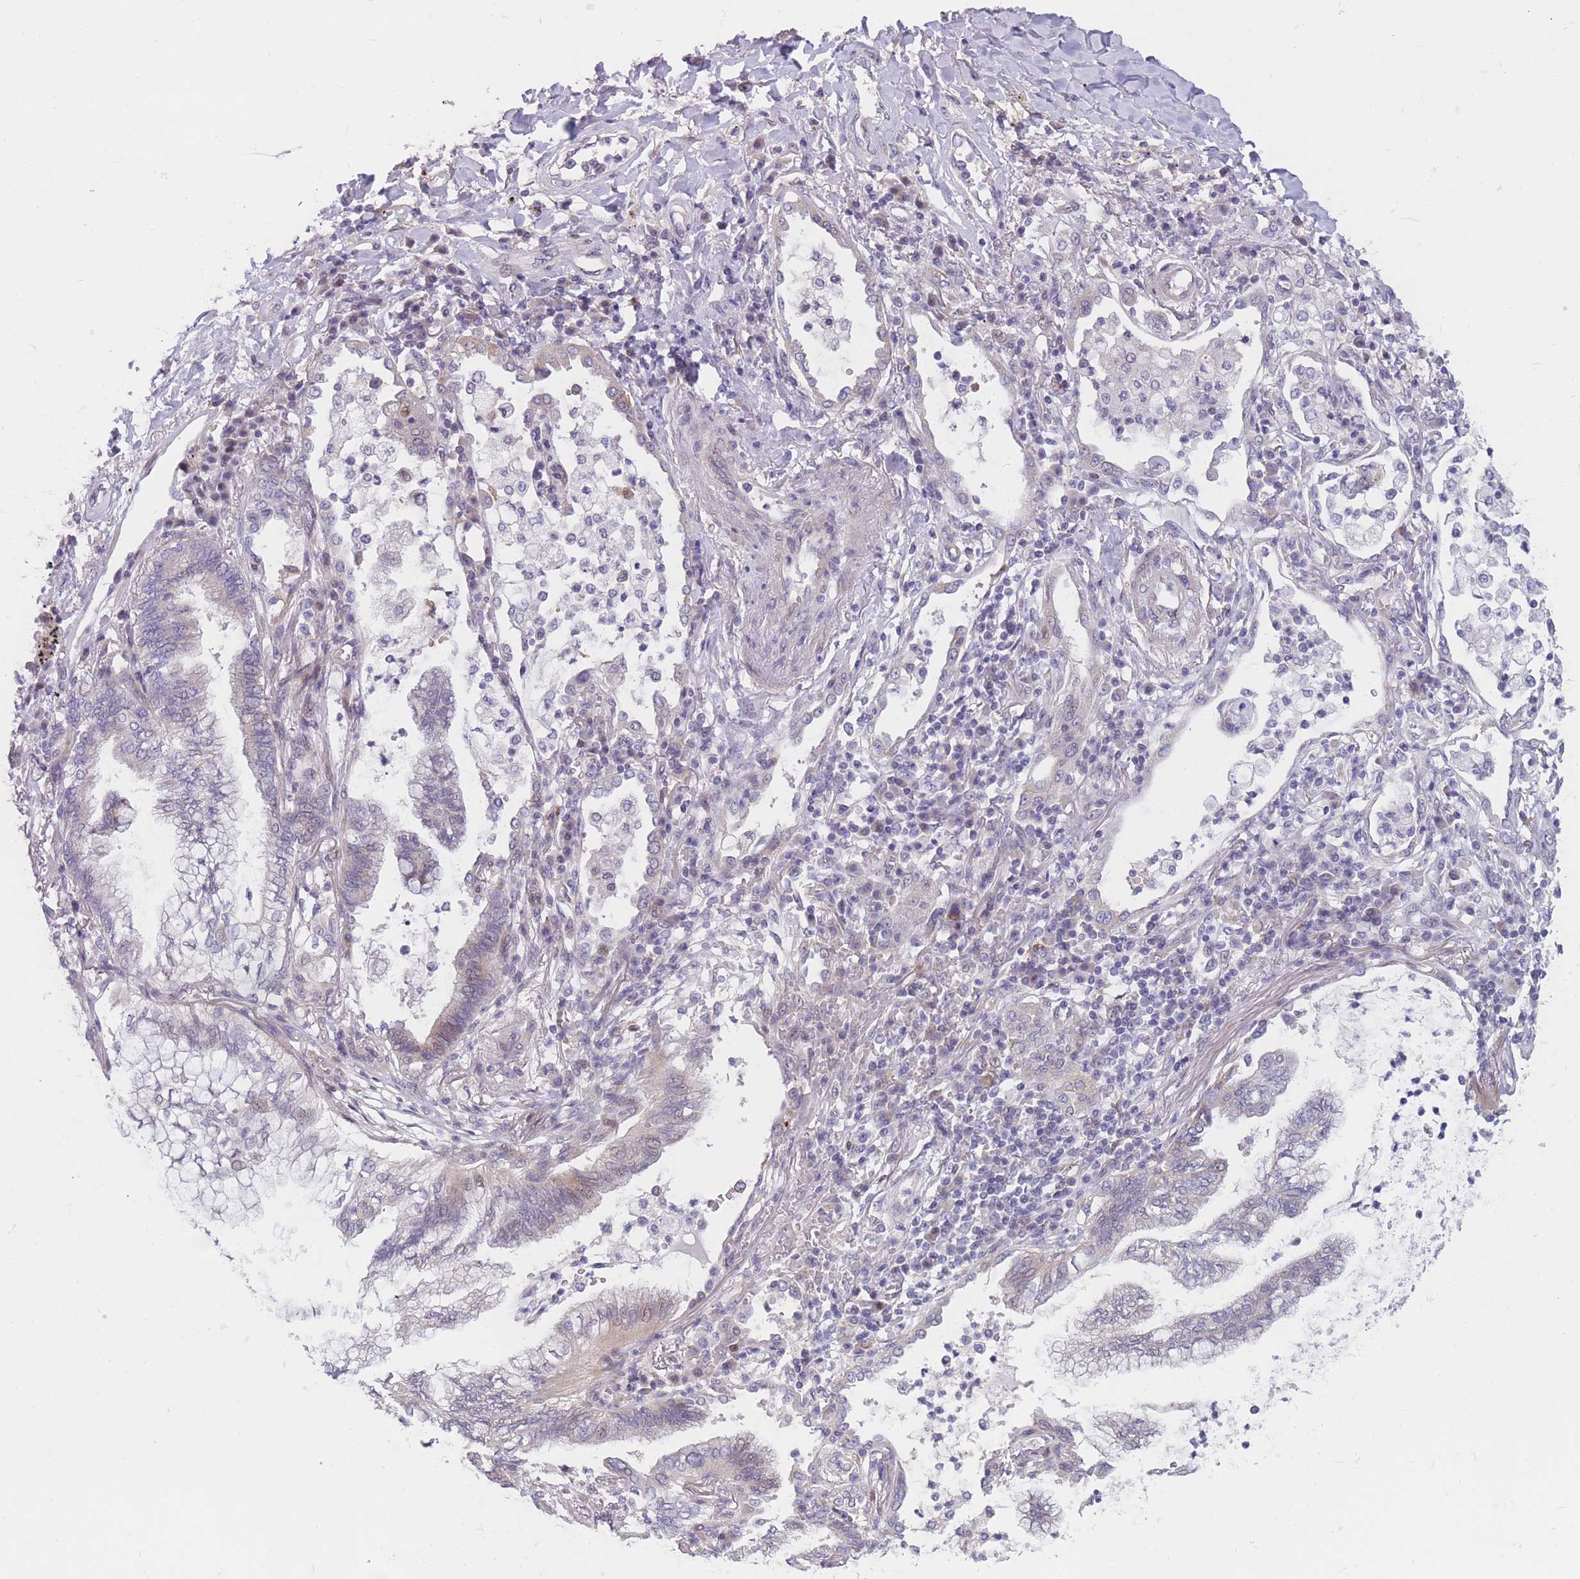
{"staining": {"intensity": "negative", "quantity": "none", "location": "none"}, "tissue": "lung cancer", "cell_type": "Tumor cells", "image_type": "cancer", "snomed": [{"axis": "morphology", "description": "Adenocarcinoma, NOS"}, {"axis": "topography", "description": "Lung"}], "caption": "Immunohistochemistry (IHC) of lung cancer exhibits no staining in tumor cells. (DAB immunohistochemistry (IHC) with hematoxylin counter stain).", "gene": "PDE4A", "patient": {"sex": "female", "age": 70}}